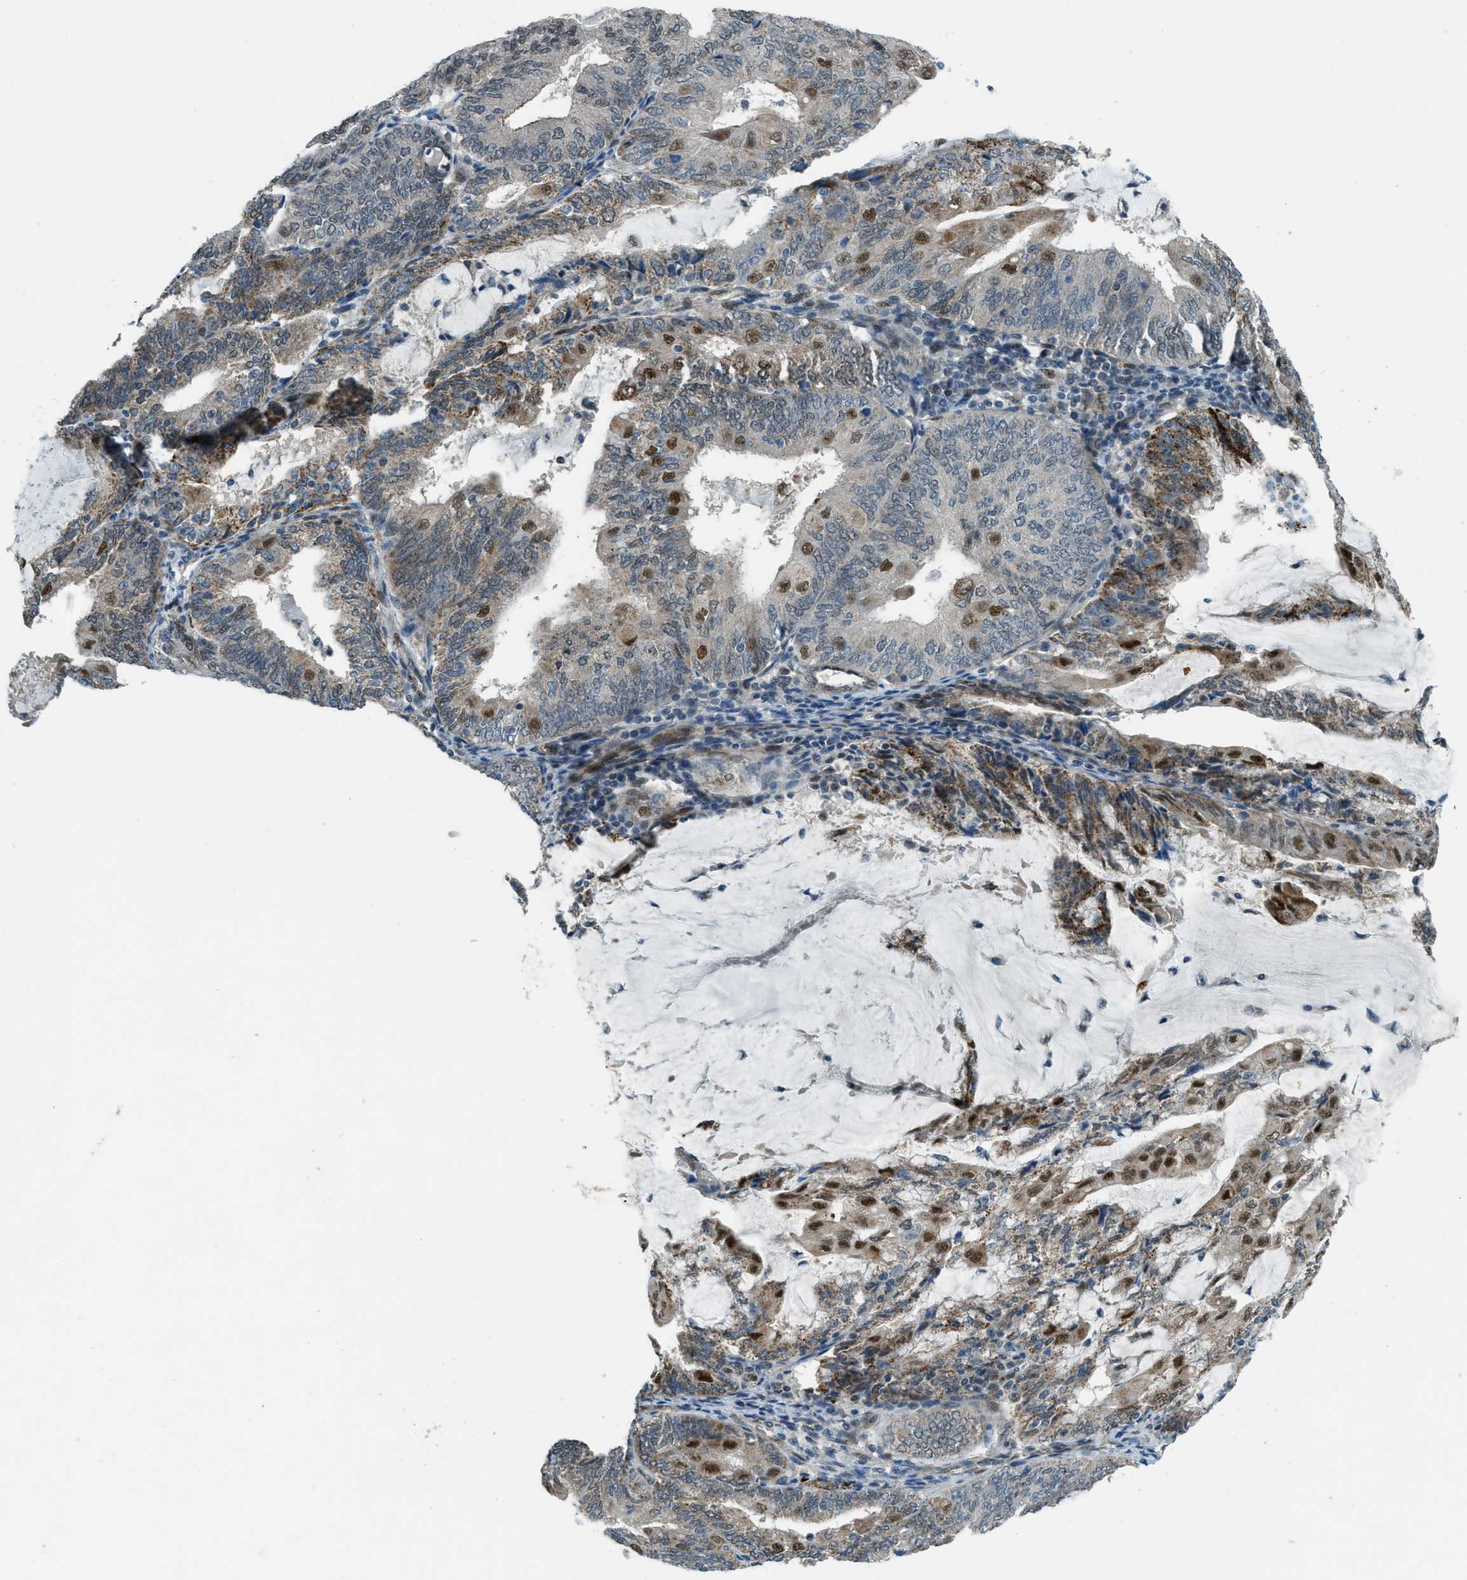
{"staining": {"intensity": "strong", "quantity": "25%-75%", "location": "nuclear"}, "tissue": "endometrial cancer", "cell_type": "Tumor cells", "image_type": "cancer", "snomed": [{"axis": "morphology", "description": "Adenocarcinoma, NOS"}, {"axis": "topography", "description": "Endometrium"}], "caption": "Immunohistochemistry of human endometrial cancer exhibits high levels of strong nuclear expression in approximately 25%-75% of tumor cells. The staining is performed using DAB brown chromogen to label protein expression. The nuclei are counter-stained blue using hematoxylin.", "gene": "NPEPL1", "patient": {"sex": "female", "age": 81}}